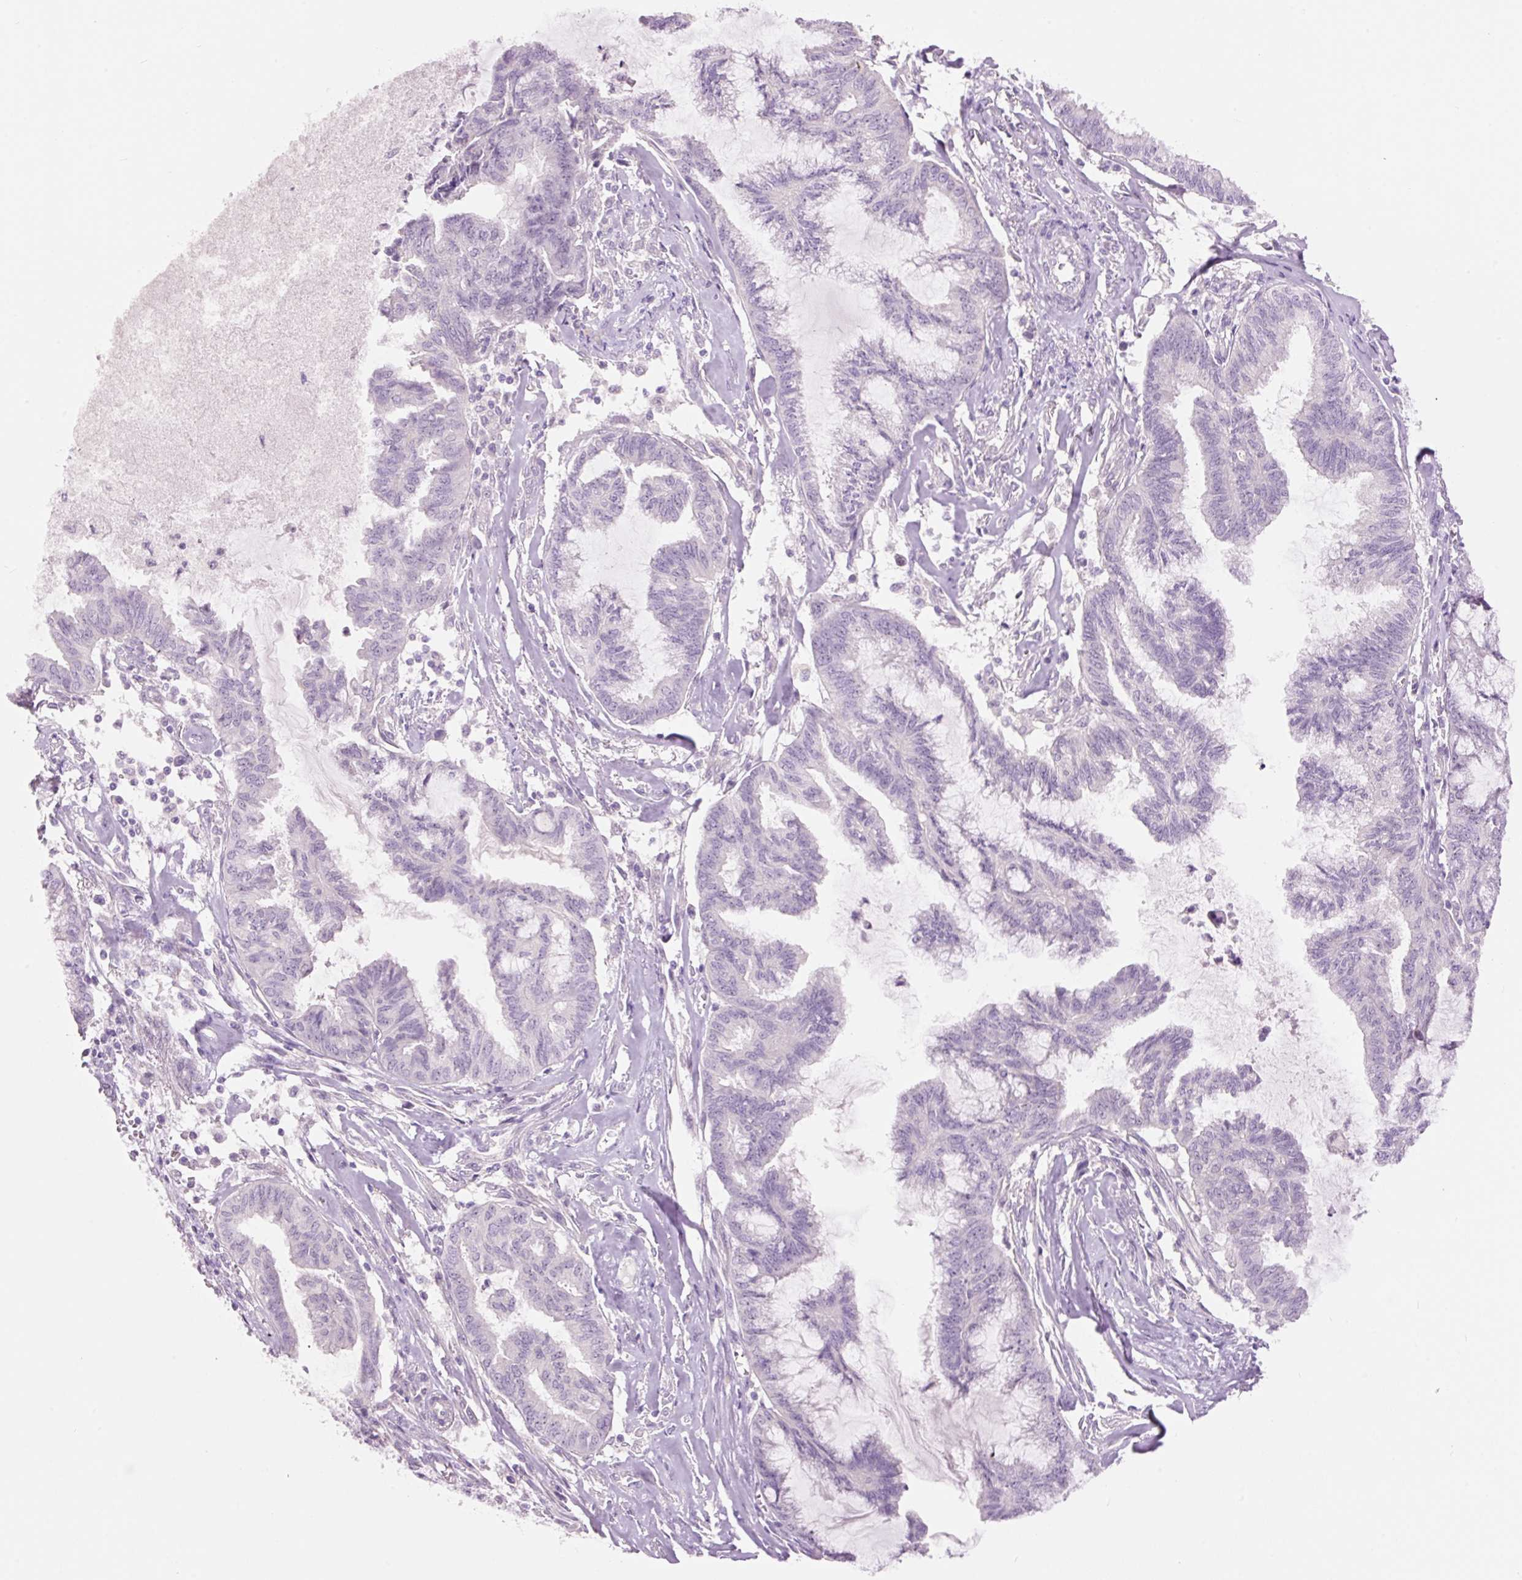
{"staining": {"intensity": "negative", "quantity": "none", "location": "none"}, "tissue": "endometrial cancer", "cell_type": "Tumor cells", "image_type": "cancer", "snomed": [{"axis": "morphology", "description": "Adenocarcinoma, NOS"}, {"axis": "topography", "description": "Endometrium"}], "caption": "Immunohistochemistry (IHC) micrograph of endometrial cancer stained for a protein (brown), which demonstrates no expression in tumor cells.", "gene": "GCG", "patient": {"sex": "female", "age": 86}}